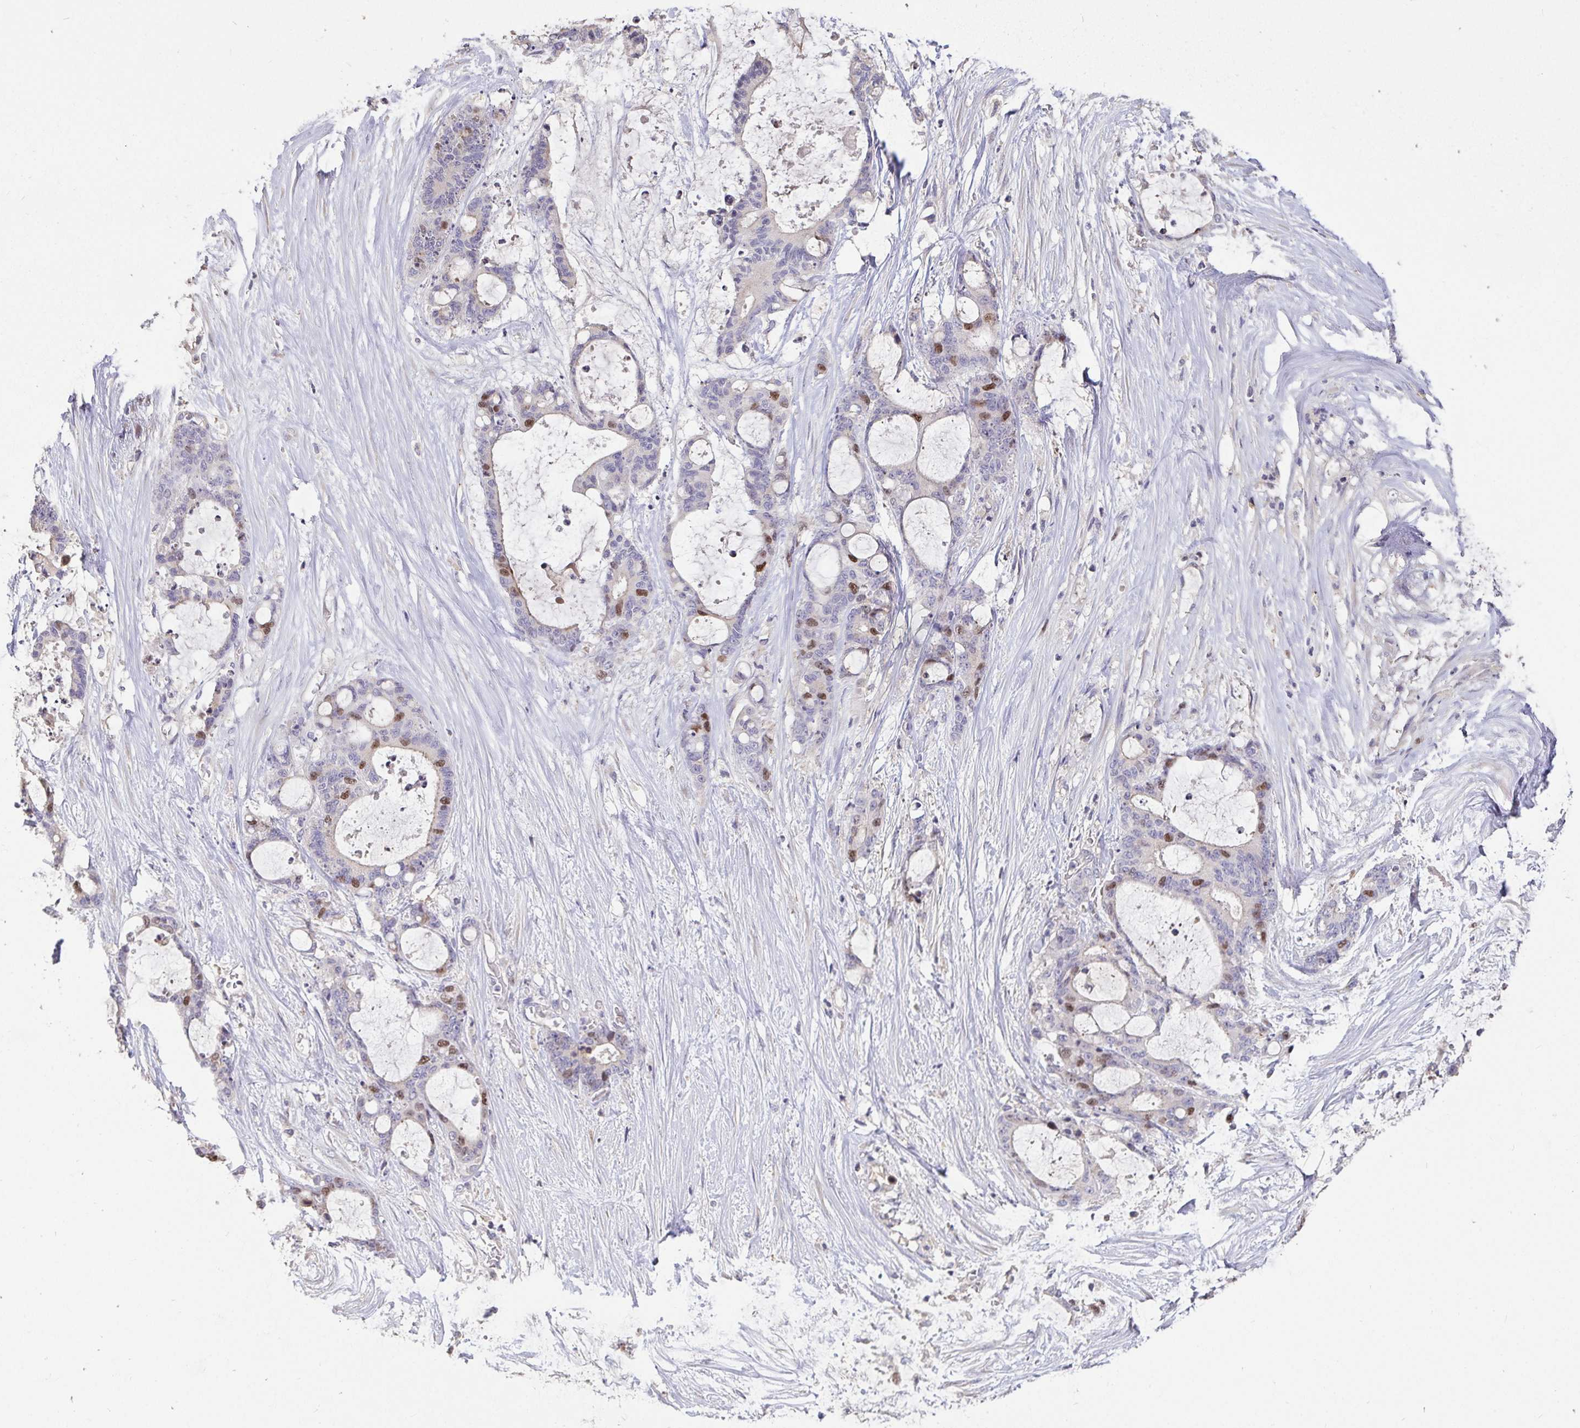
{"staining": {"intensity": "moderate", "quantity": "25%-75%", "location": "nuclear"}, "tissue": "liver cancer", "cell_type": "Tumor cells", "image_type": "cancer", "snomed": [{"axis": "morphology", "description": "Normal tissue, NOS"}, {"axis": "morphology", "description": "Cholangiocarcinoma"}, {"axis": "topography", "description": "Liver"}, {"axis": "topography", "description": "Peripheral nerve tissue"}], "caption": "This histopathology image demonstrates immunohistochemistry (IHC) staining of human liver cancer, with medium moderate nuclear expression in approximately 25%-75% of tumor cells.", "gene": "ANLN", "patient": {"sex": "female", "age": 73}}